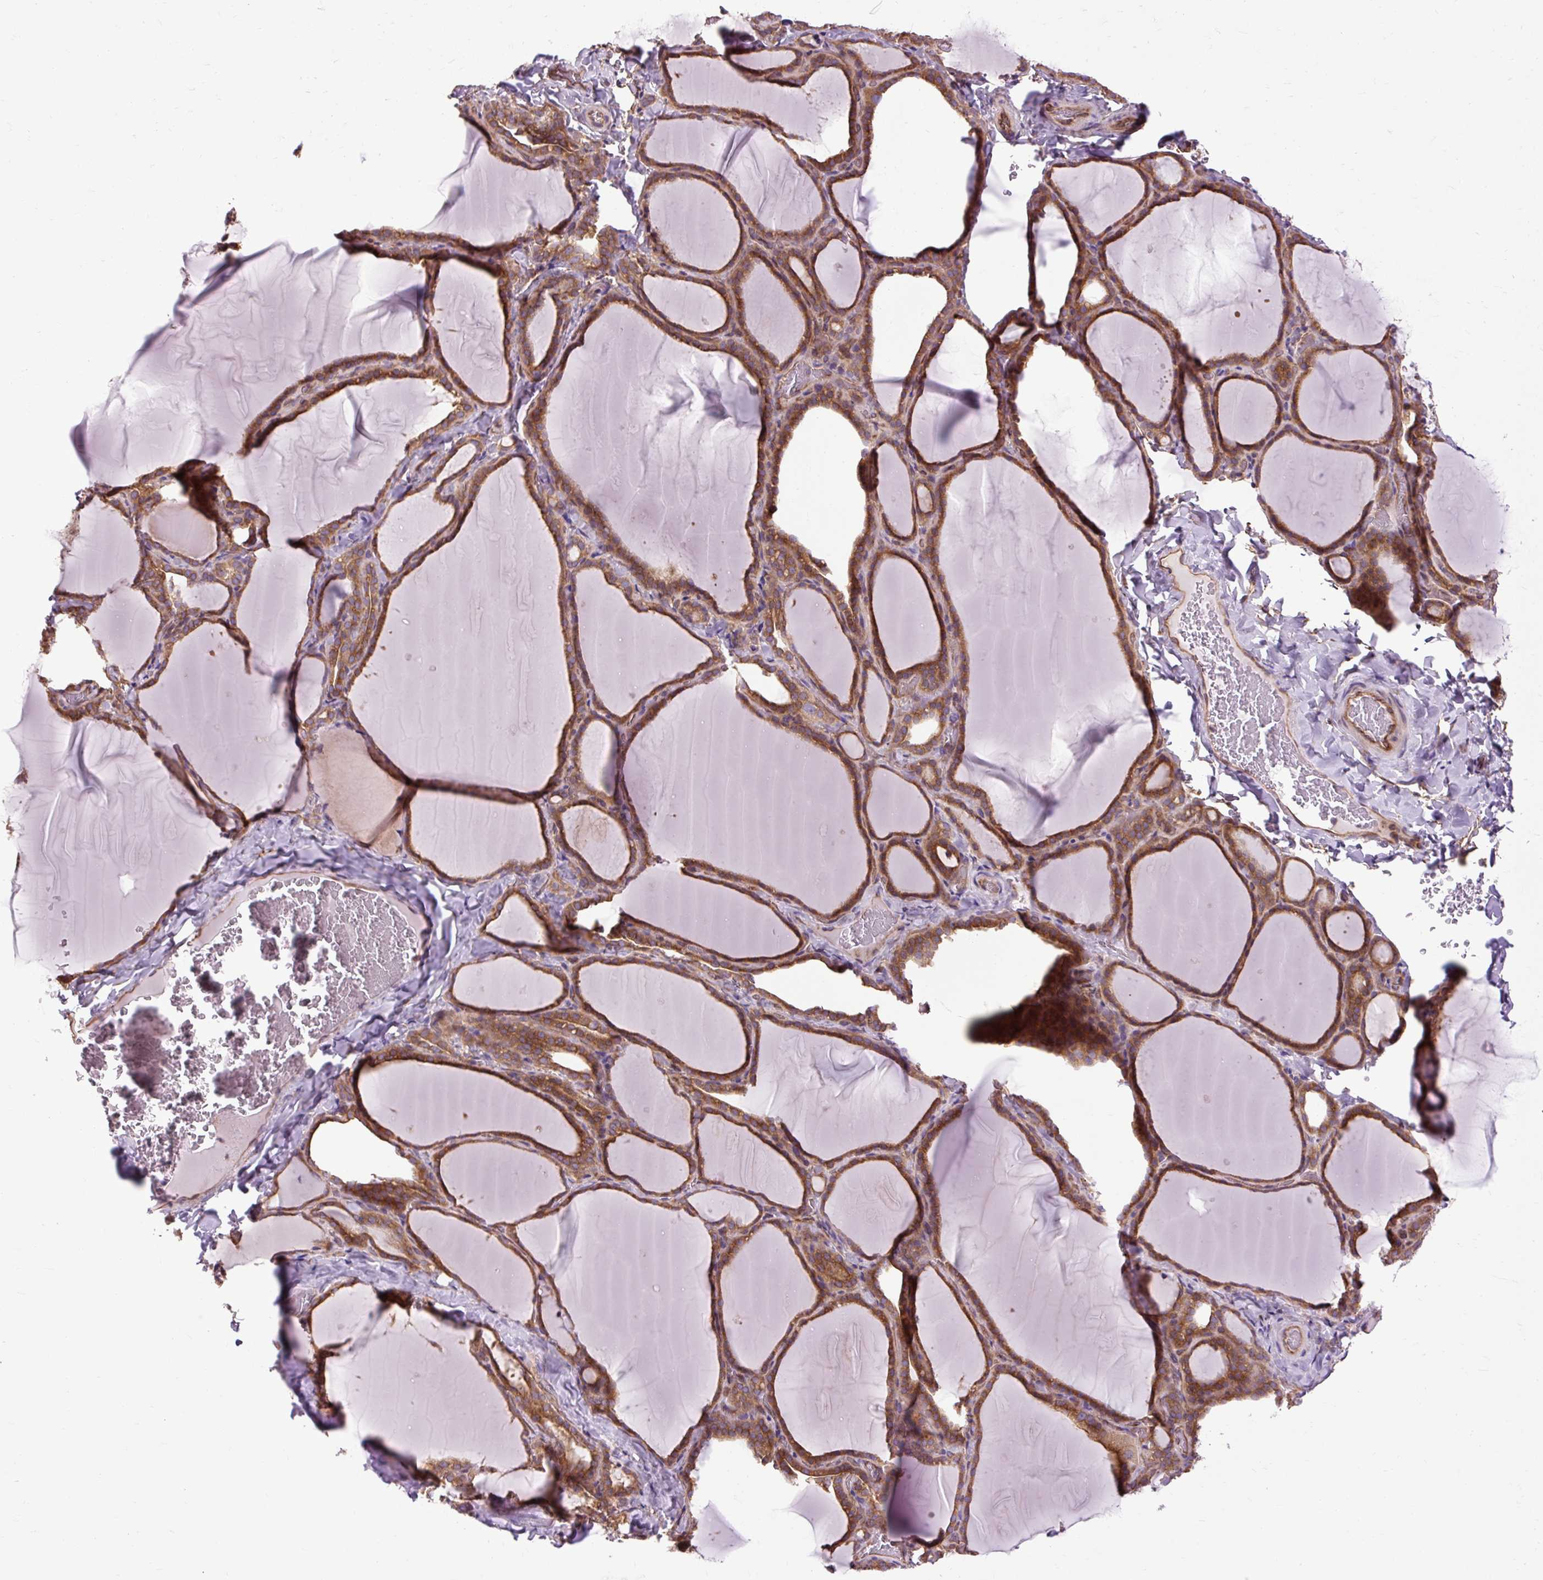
{"staining": {"intensity": "strong", "quantity": ">75%", "location": "cytoplasmic/membranous"}, "tissue": "thyroid gland", "cell_type": "Glandular cells", "image_type": "normal", "snomed": [{"axis": "morphology", "description": "Normal tissue, NOS"}, {"axis": "topography", "description": "Thyroid gland"}], "caption": "Brown immunohistochemical staining in normal human thyroid gland reveals strong cytoplasmic/membranous positivity in approximately >75% of glandular cells. Using DAB (3,3'-diaminobenzidine) (brown) and hematoxylin (blue) stains, captured at high magnification using brightfield microscopy.", "gene": "CCDC93", "patient": {"sex": "female", "age": 22}}